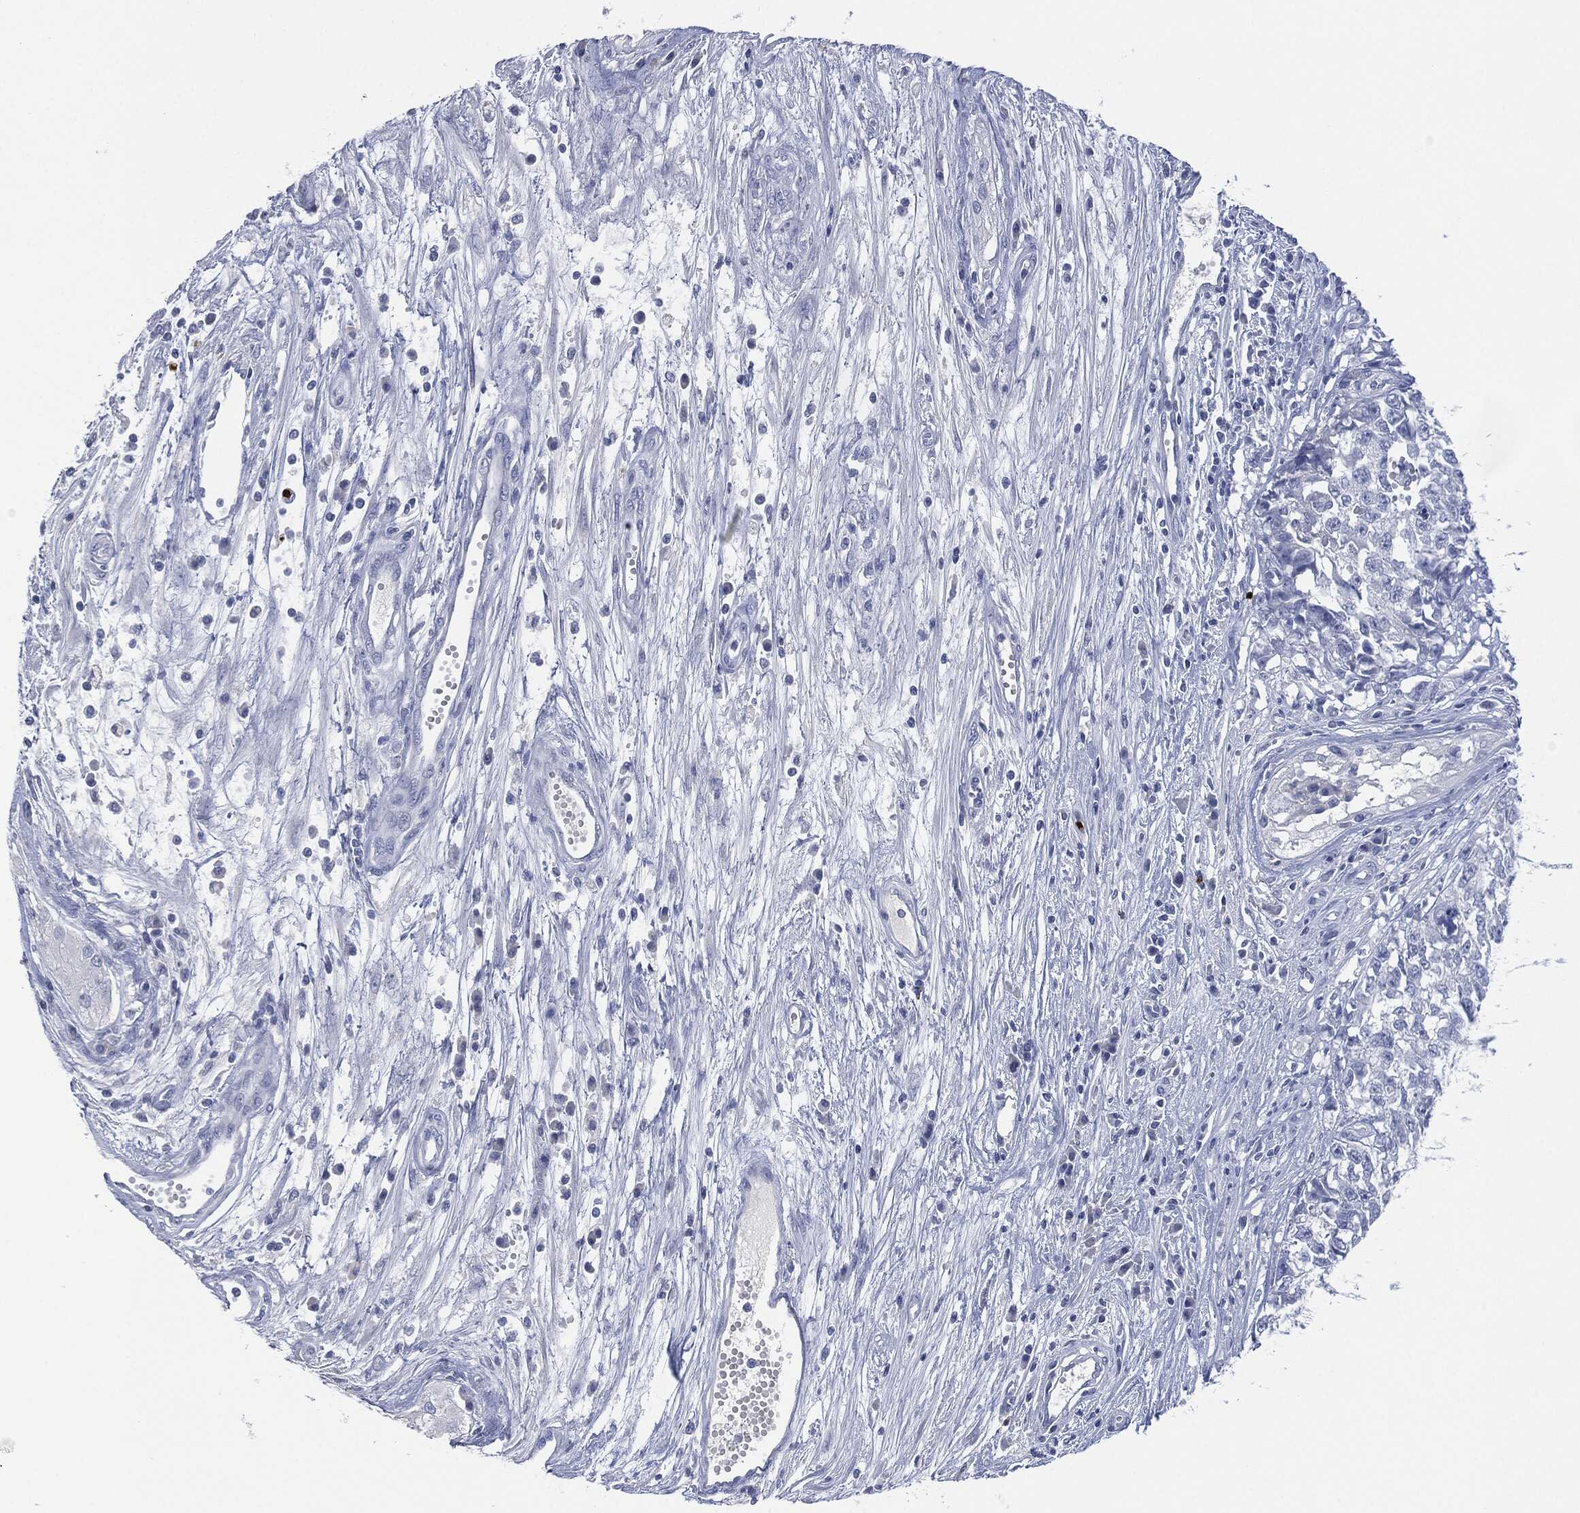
{"staining": {"intensity": "negative", "quantity": "none", "location": "none"}, "tissue": "testis cancer", "cell_type": "Tumor cells", "image_type": "cancer", "snomed": [{"axis": "morphology", "description": "Seminoma, NOS"}, {"axis": "morphology", "description": "Carcinoma, Embryonal, NOS"}, {"axis": "topography", "description": "Testis"}], "caption": "Immunohistochemical staining of seminoma (testis) displays no significant staining in tumor cells.", "gene": "CEACAM8", "patient": {"sex": "male", "age": 22}}